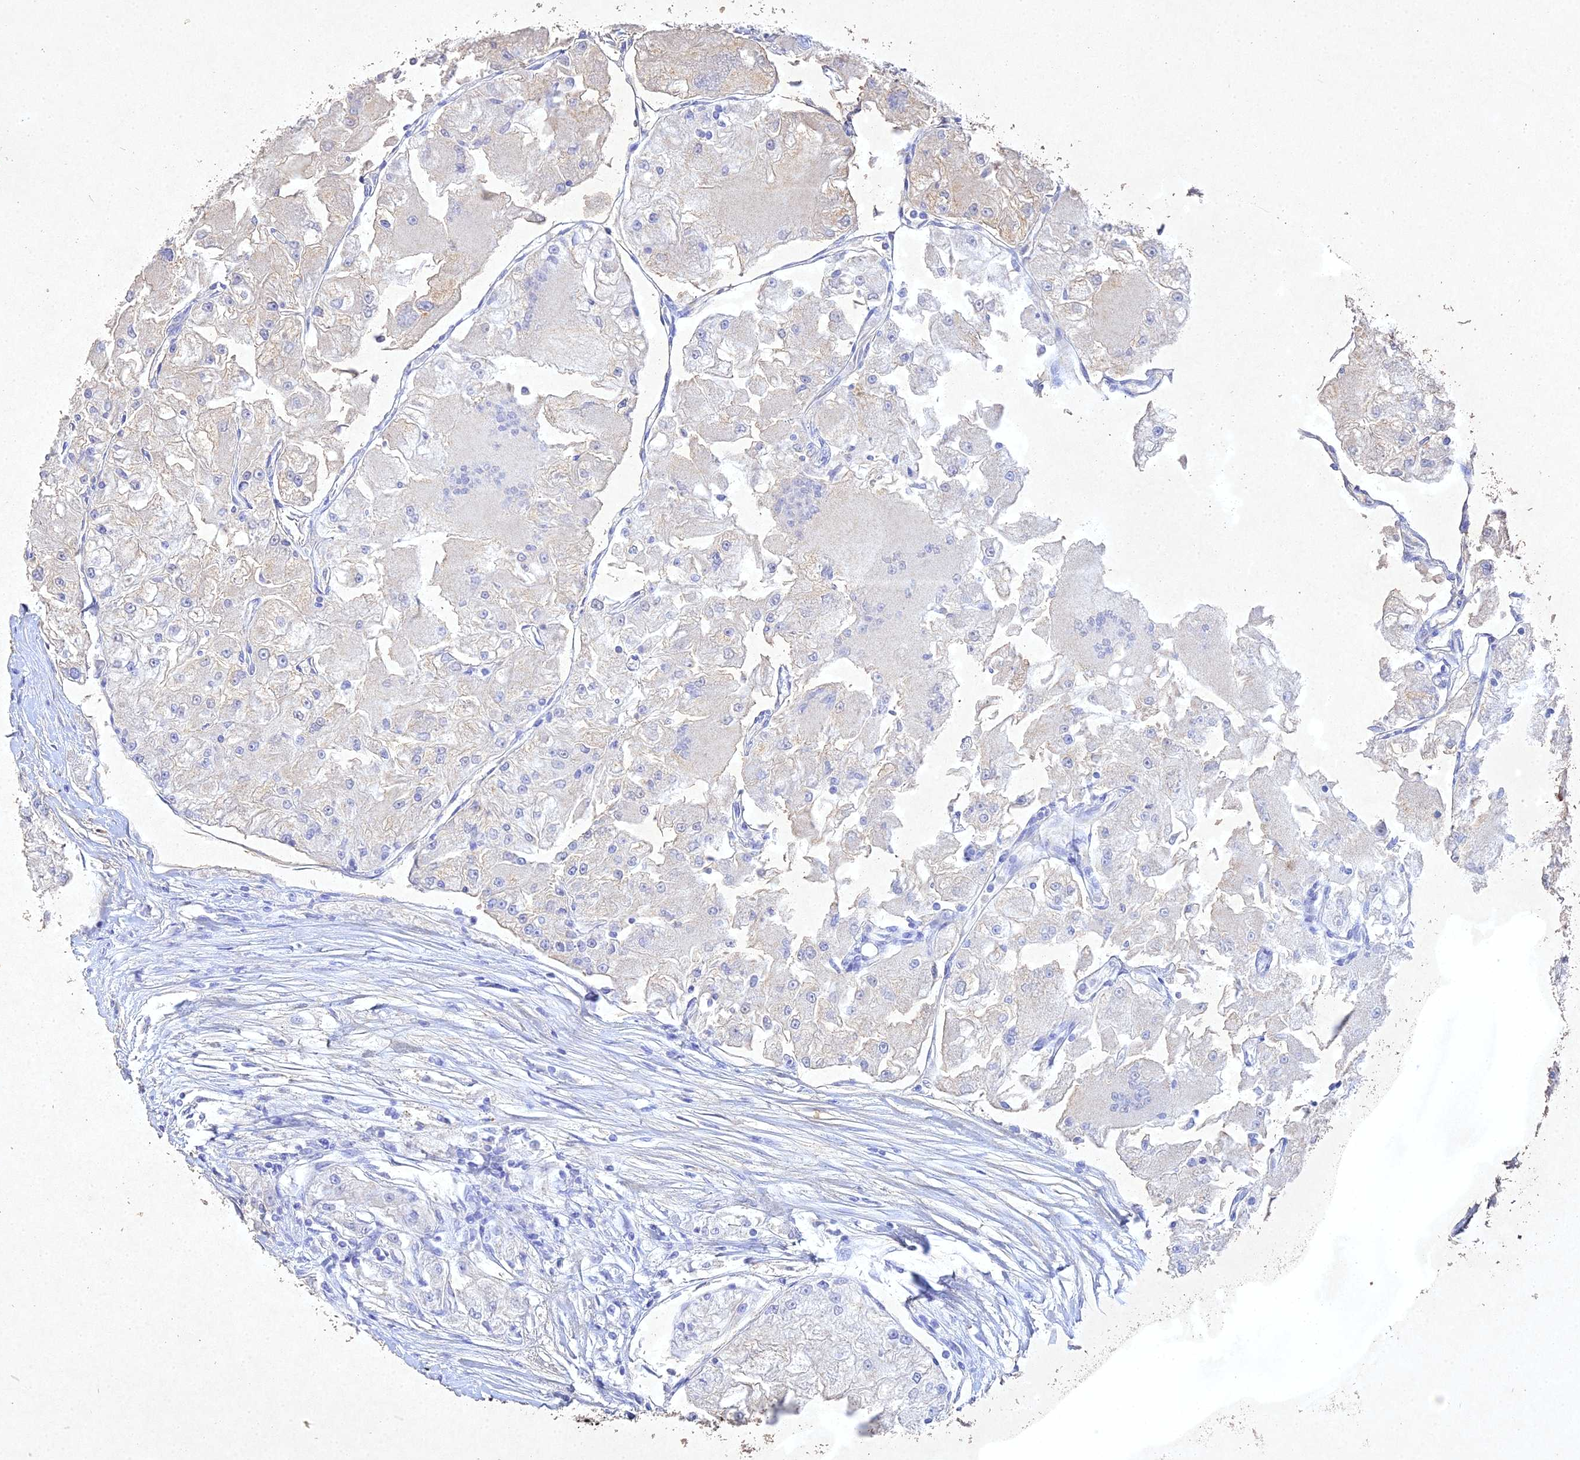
{"staining": {"intensity": "negative", "quantity": "none", "location": "none"}, "tissue": "renal cancer", "cell_type": "Tumor cells", "image_type": "cancer", "snomed": [{"axis": "morphology", "description": "Adenocarcinoma, NOS"}, {"axis": "topography", "description": "Kidney"}], "caption": "A photomicrograph of renal cancer (adenocarcinoma) stained for a protein shows no brown staining in tumor cells. (DAB (3,3'-diaminobenzidine) immunohistochemistry (IHC) visualized using brightfield microscopy, high magnification).", "gene": "NDUFV1", "patient": {"sex": "female", "age": 72}}